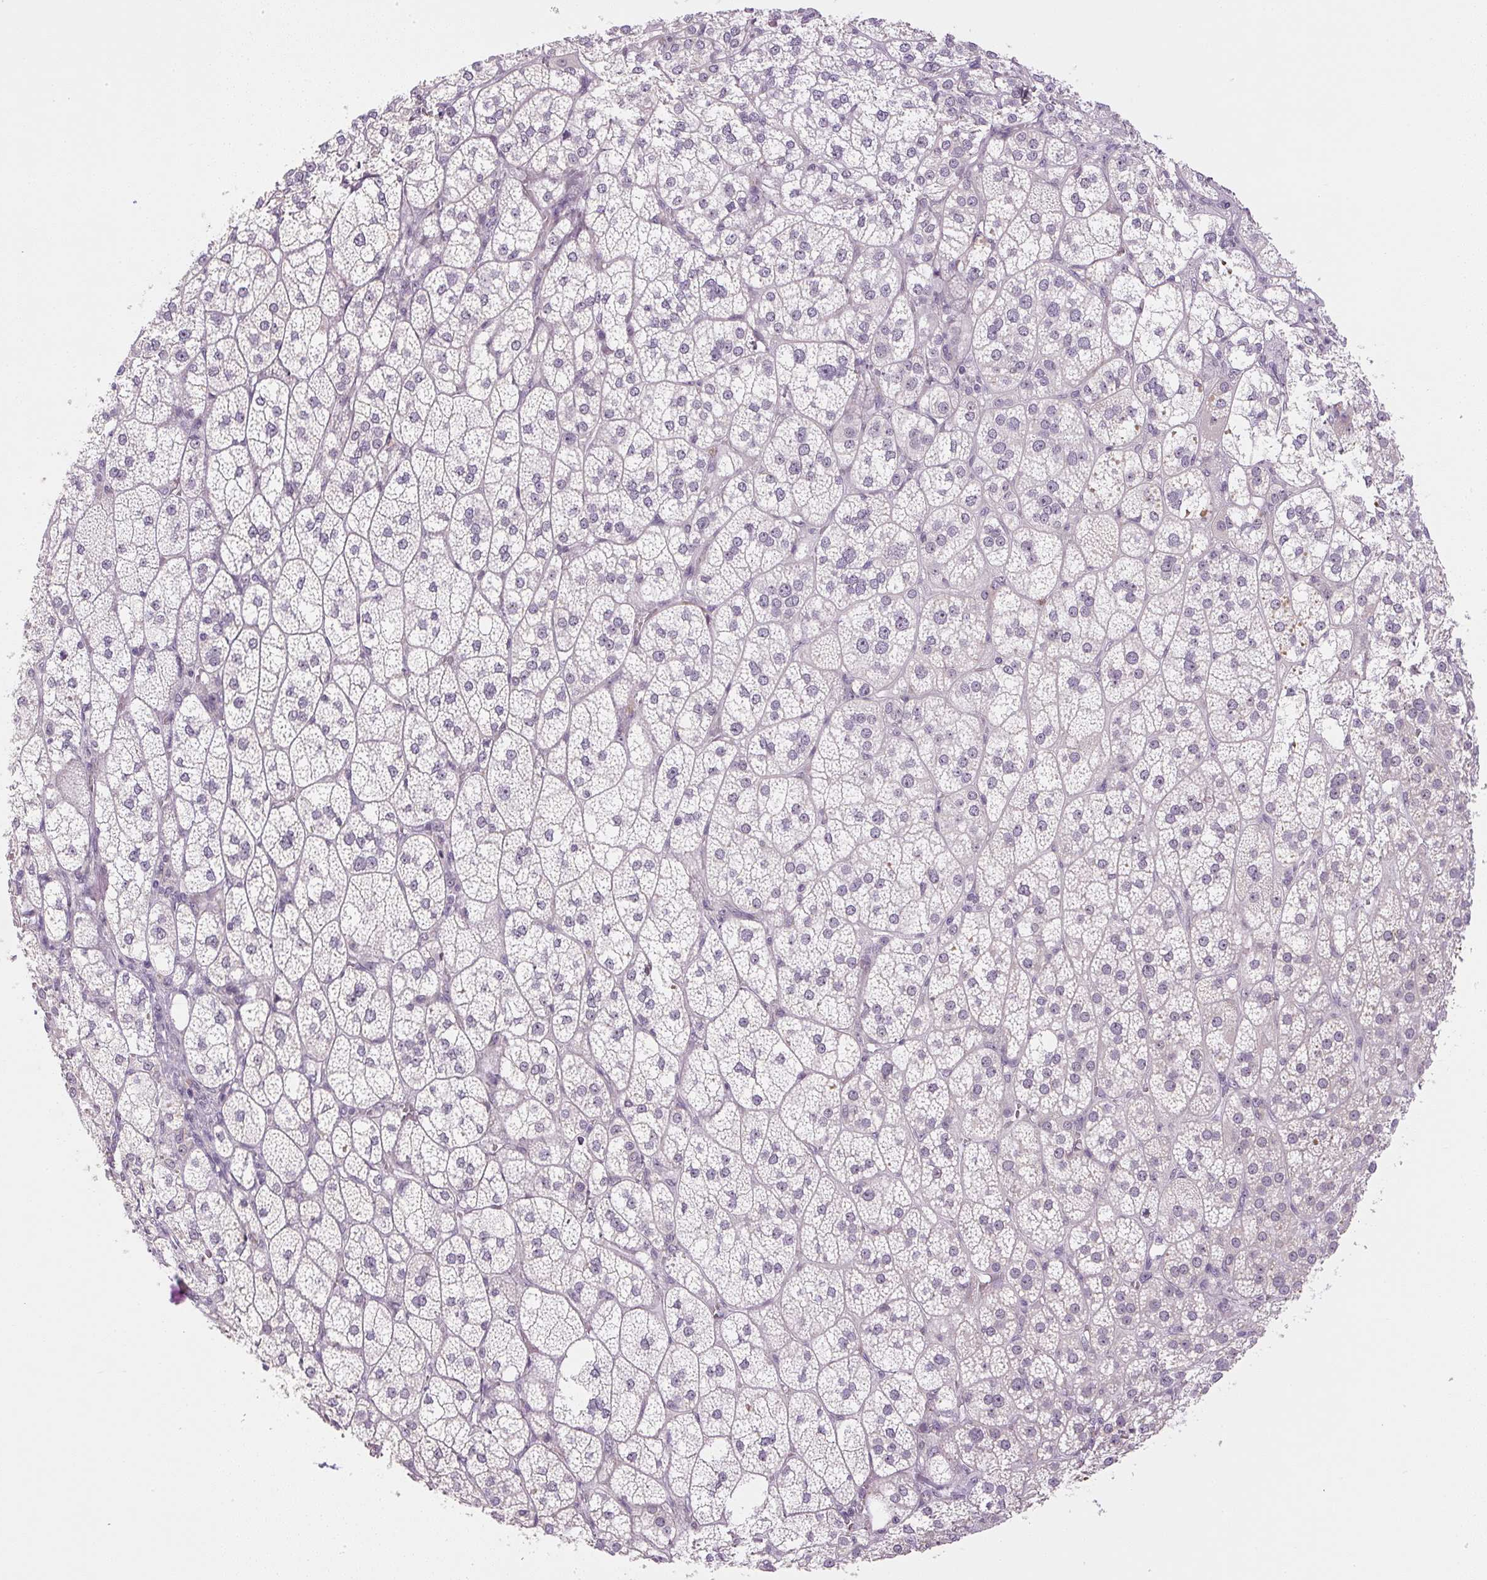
{"staining": {"intensity": "weak", "quantity": "25%-75%", "location": "nuclear"}, "tissue": "adrenal gland", "cell_type": "Glandular cells", "image_type": "normal", "snomed": [{"axis": "morphology", "description": "Normal tissue, NOS"}, {"axis": "topography", "description": "Adrenal gland"}], "caption": "Immunohistochemistry (IHC) histopathology image of normal adrenal gland stained for a protein (brown), which exhibits low levels of weak nuclear positivity in about 25%-75% of glandular cells.", "gene": "SGF29", "patient": {"sex": "female", "age": 60}}